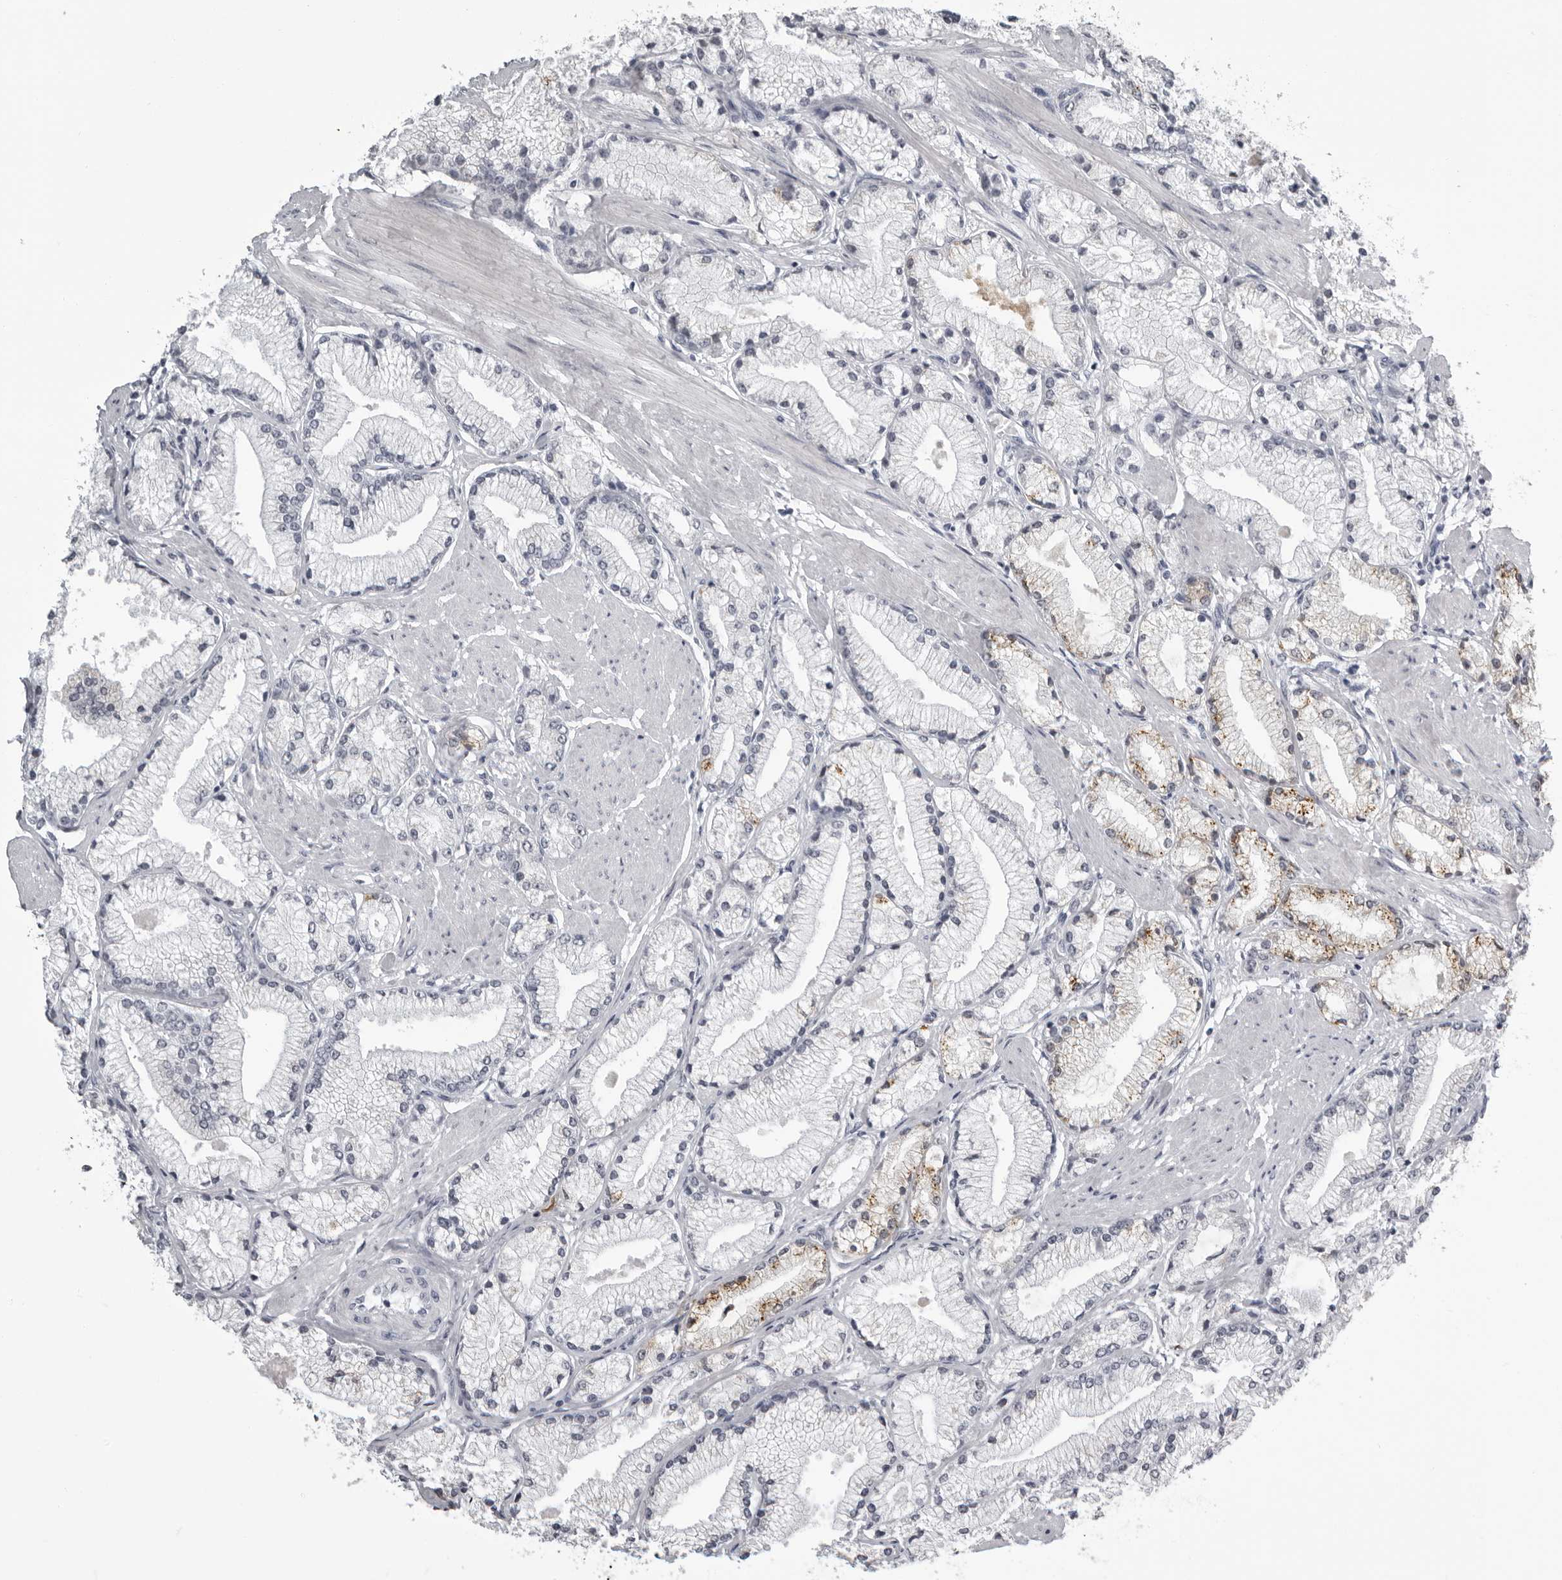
{"staining": {"intensity": "moderate", "quantity": "<25%", "location": "cytoplasmic/membranous"}, "tissue": "prostate cancer", "cell_type": "Tumor cells", "image_type": "cancer", "snomed": [{"axis": "morphology", "description": "Adenocarcinoma, High grade"}, {"axis": "topography", "description": "Prostate"}], "caption": "About <25% of tumor cells in human prostate adenocarcinoma (high-grade) display moderate cytoplasmic/membranous protein staining as visualized by brown immunohistochemical staining.", "gene": "RTCA", "patient": {"sex": "male", "age": 50}}